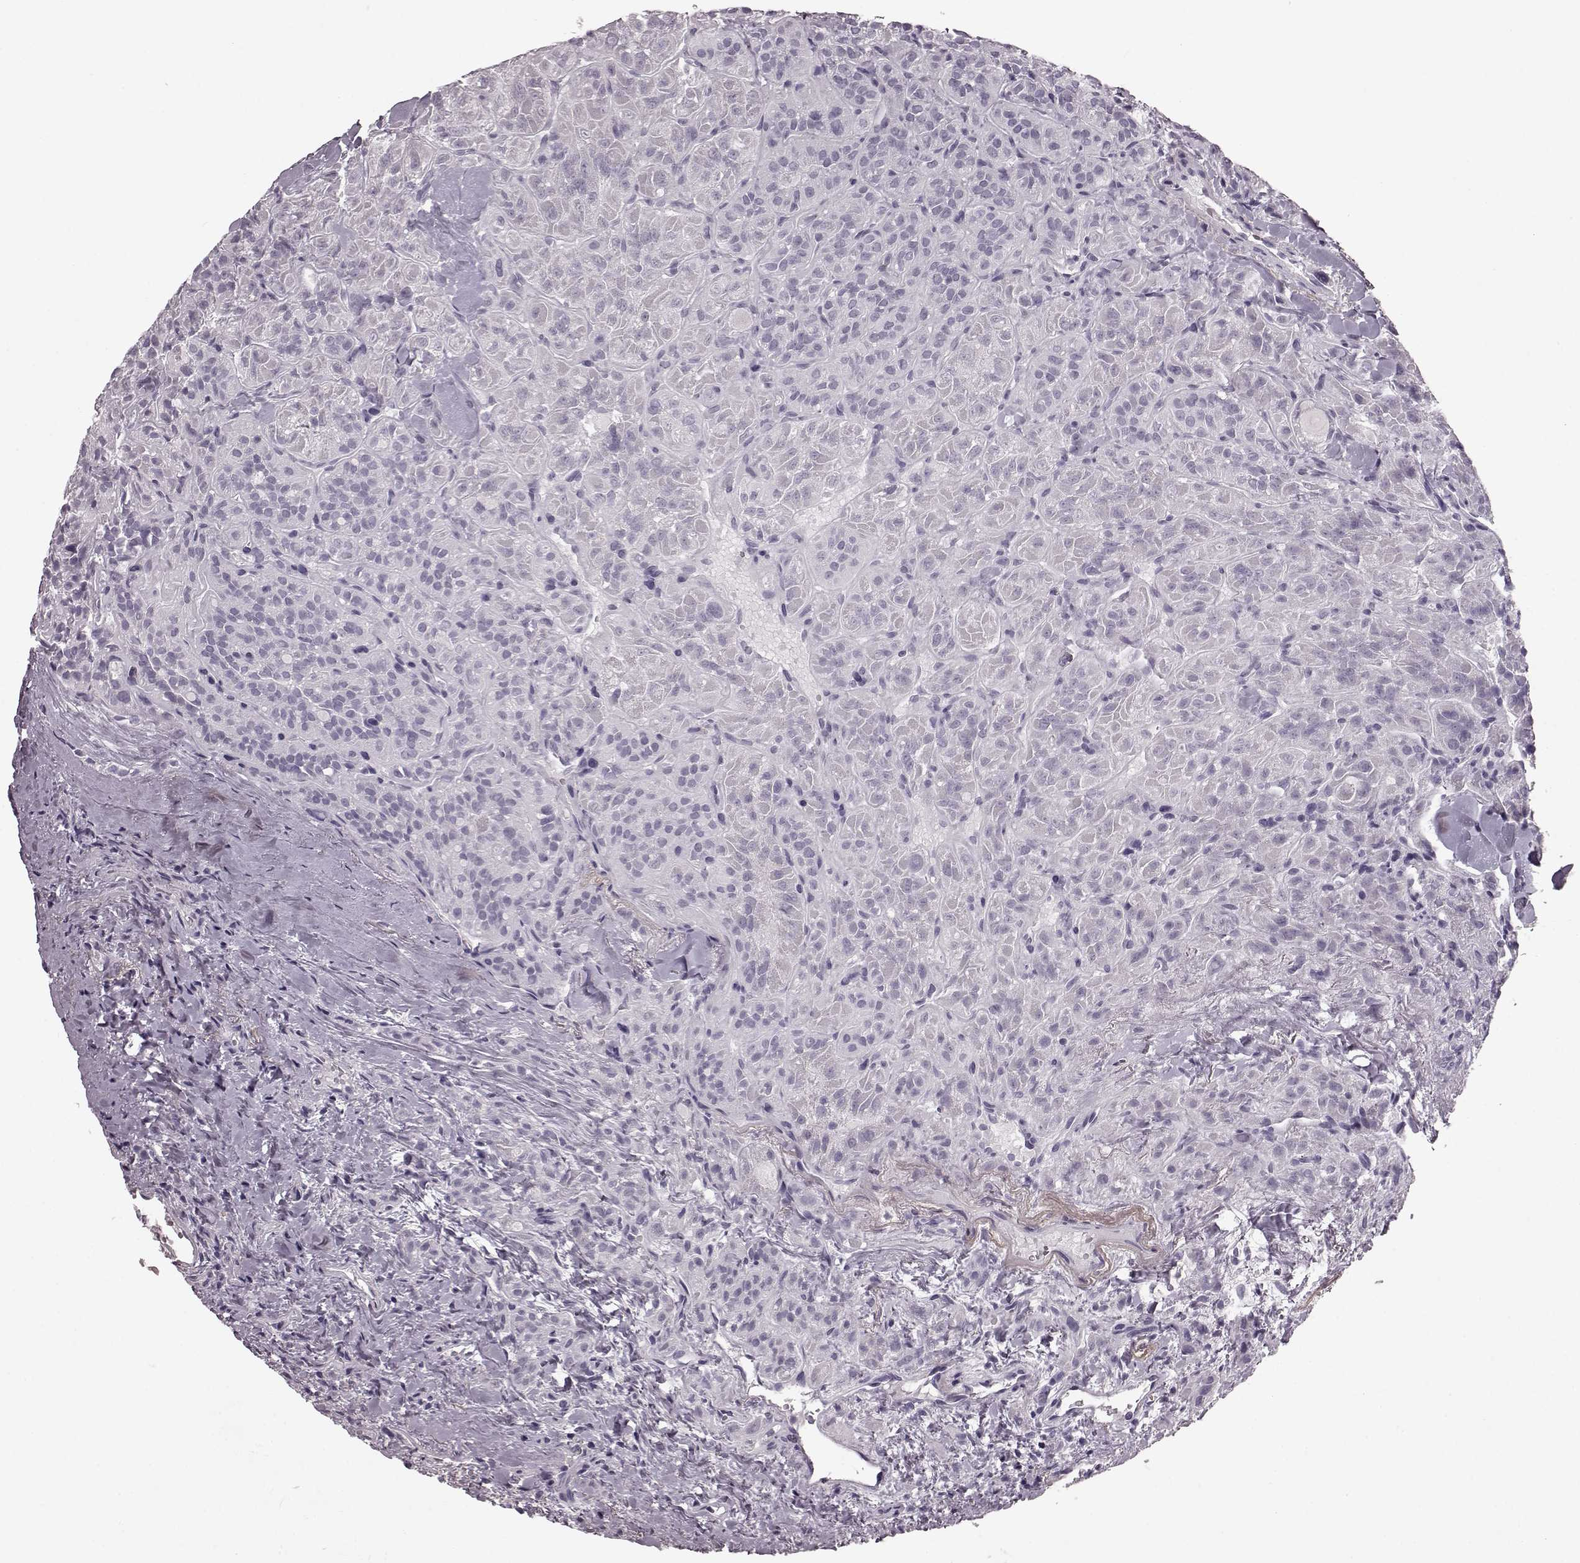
{"staining": {"intensity": "negative", "quantity": "none", "location": "none"}, "tissue": "thyroid cancer", "cell_type": "Tumor cells", "image_type": "cancer", "snomed": [{"axis": "morphology", "description": "Papillary adenocarcinoma, NOS"}, {"axis": "topography", "description": "Thyroid gland"}], "caption": "A histopathology image of thyroid cancer (papillary adenocarcinoma) stained for a protein exhibits no brown staining in tumor cells. (Brightfield microscopy of DAB immunohistochemistry (IHC) at high magnification).", "gene": "CST7", "patient": {"sex": "female", "age": 45}}